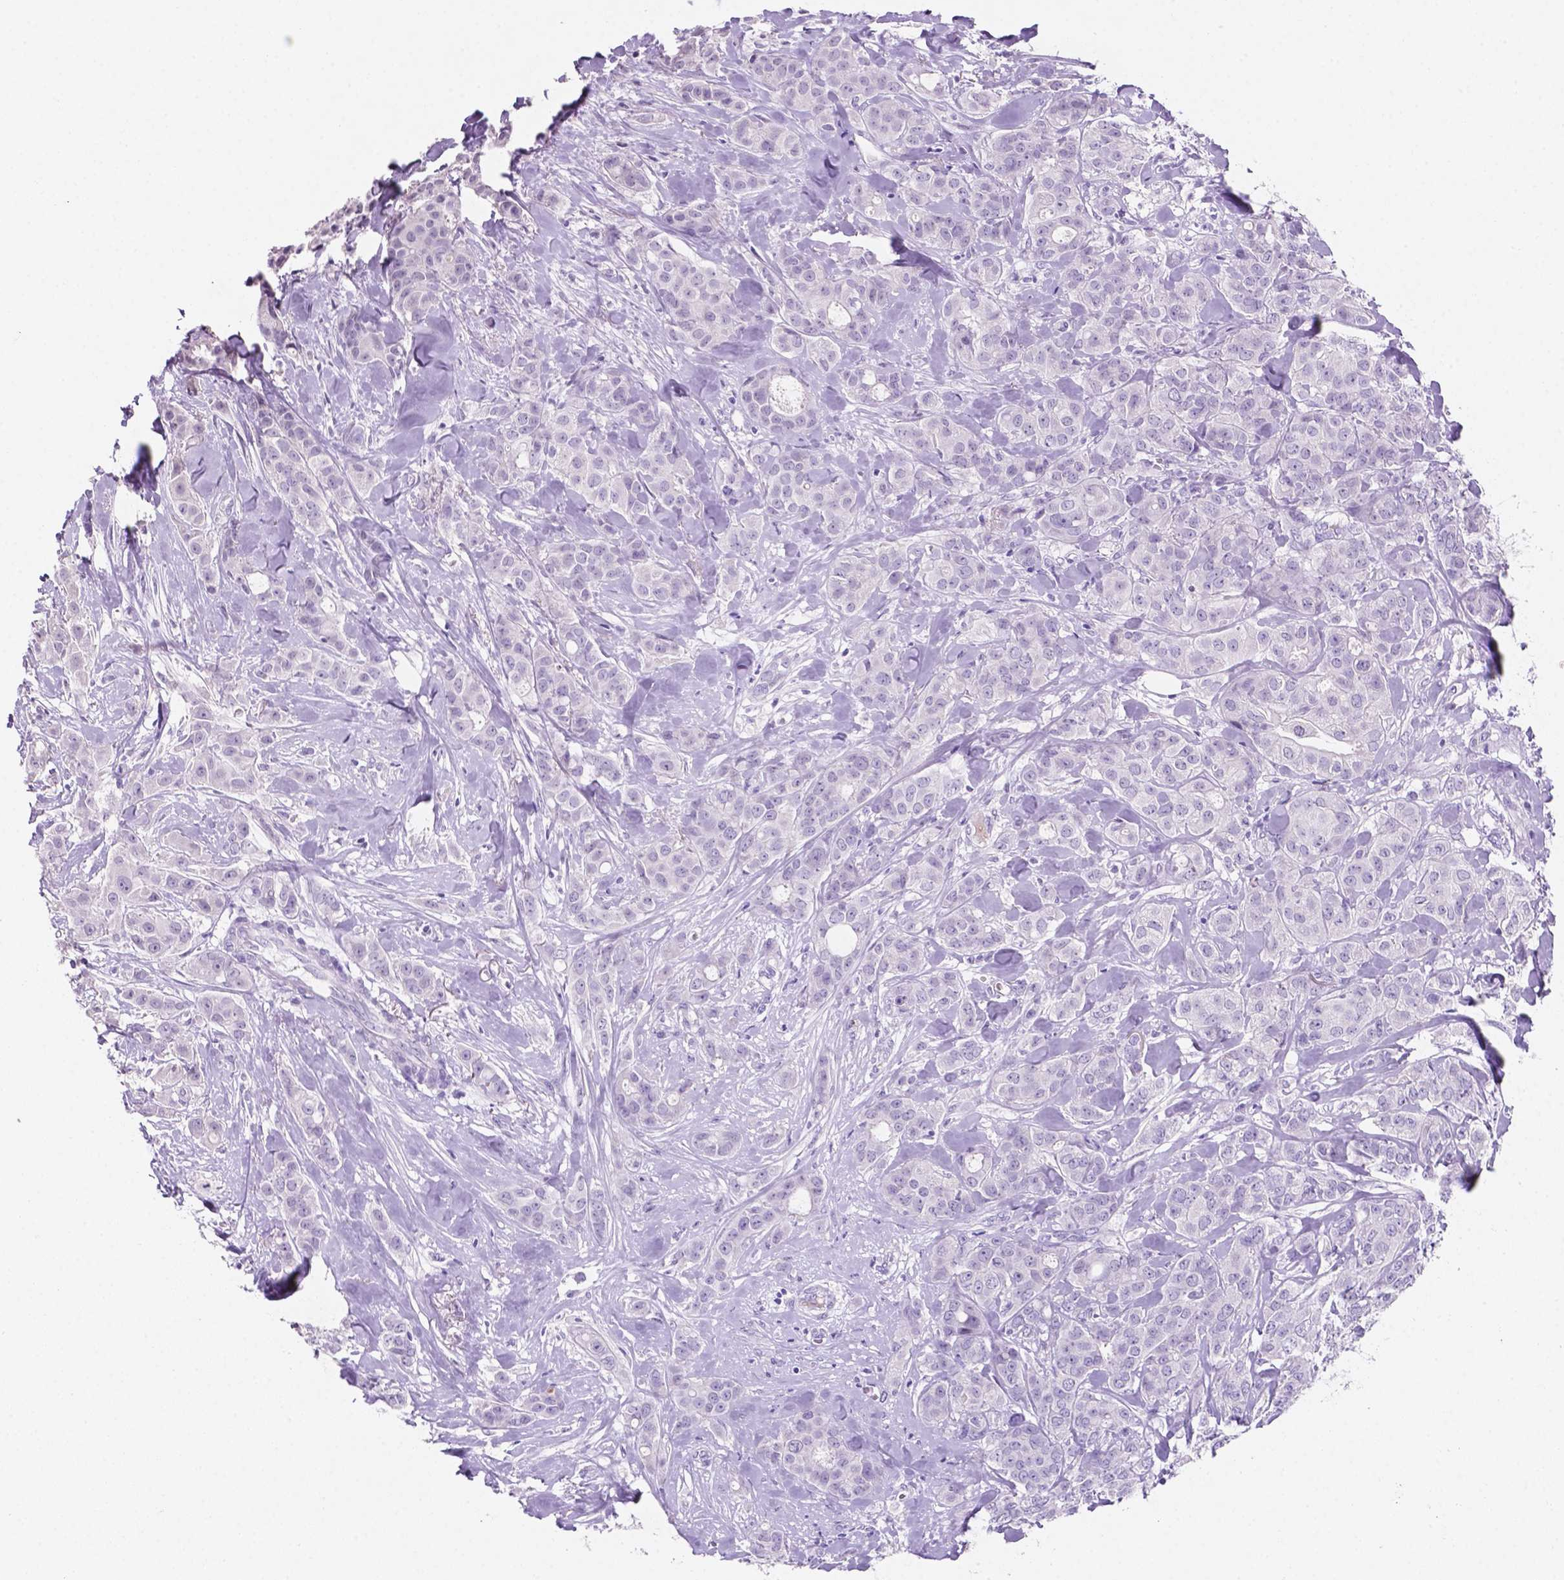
{"staining": {"intensity": "negative", "quantity": "none", "location": "none"}, "tissue": "breast cancer", "cell_type": "Tumor cells", "image_type": "cancer", "snomed": [{"axis": "morphology", "description": "Duct carcinoma"}, {"axis": "topography", "description": "Breast"}], "caption": "DAB immunohistochemical staining of intraductal carcinoma (breast) exhibits no significant positivity in tumor cells.", "gene": "EBLN2", "patient": {"sex": "female", "age": 43}}